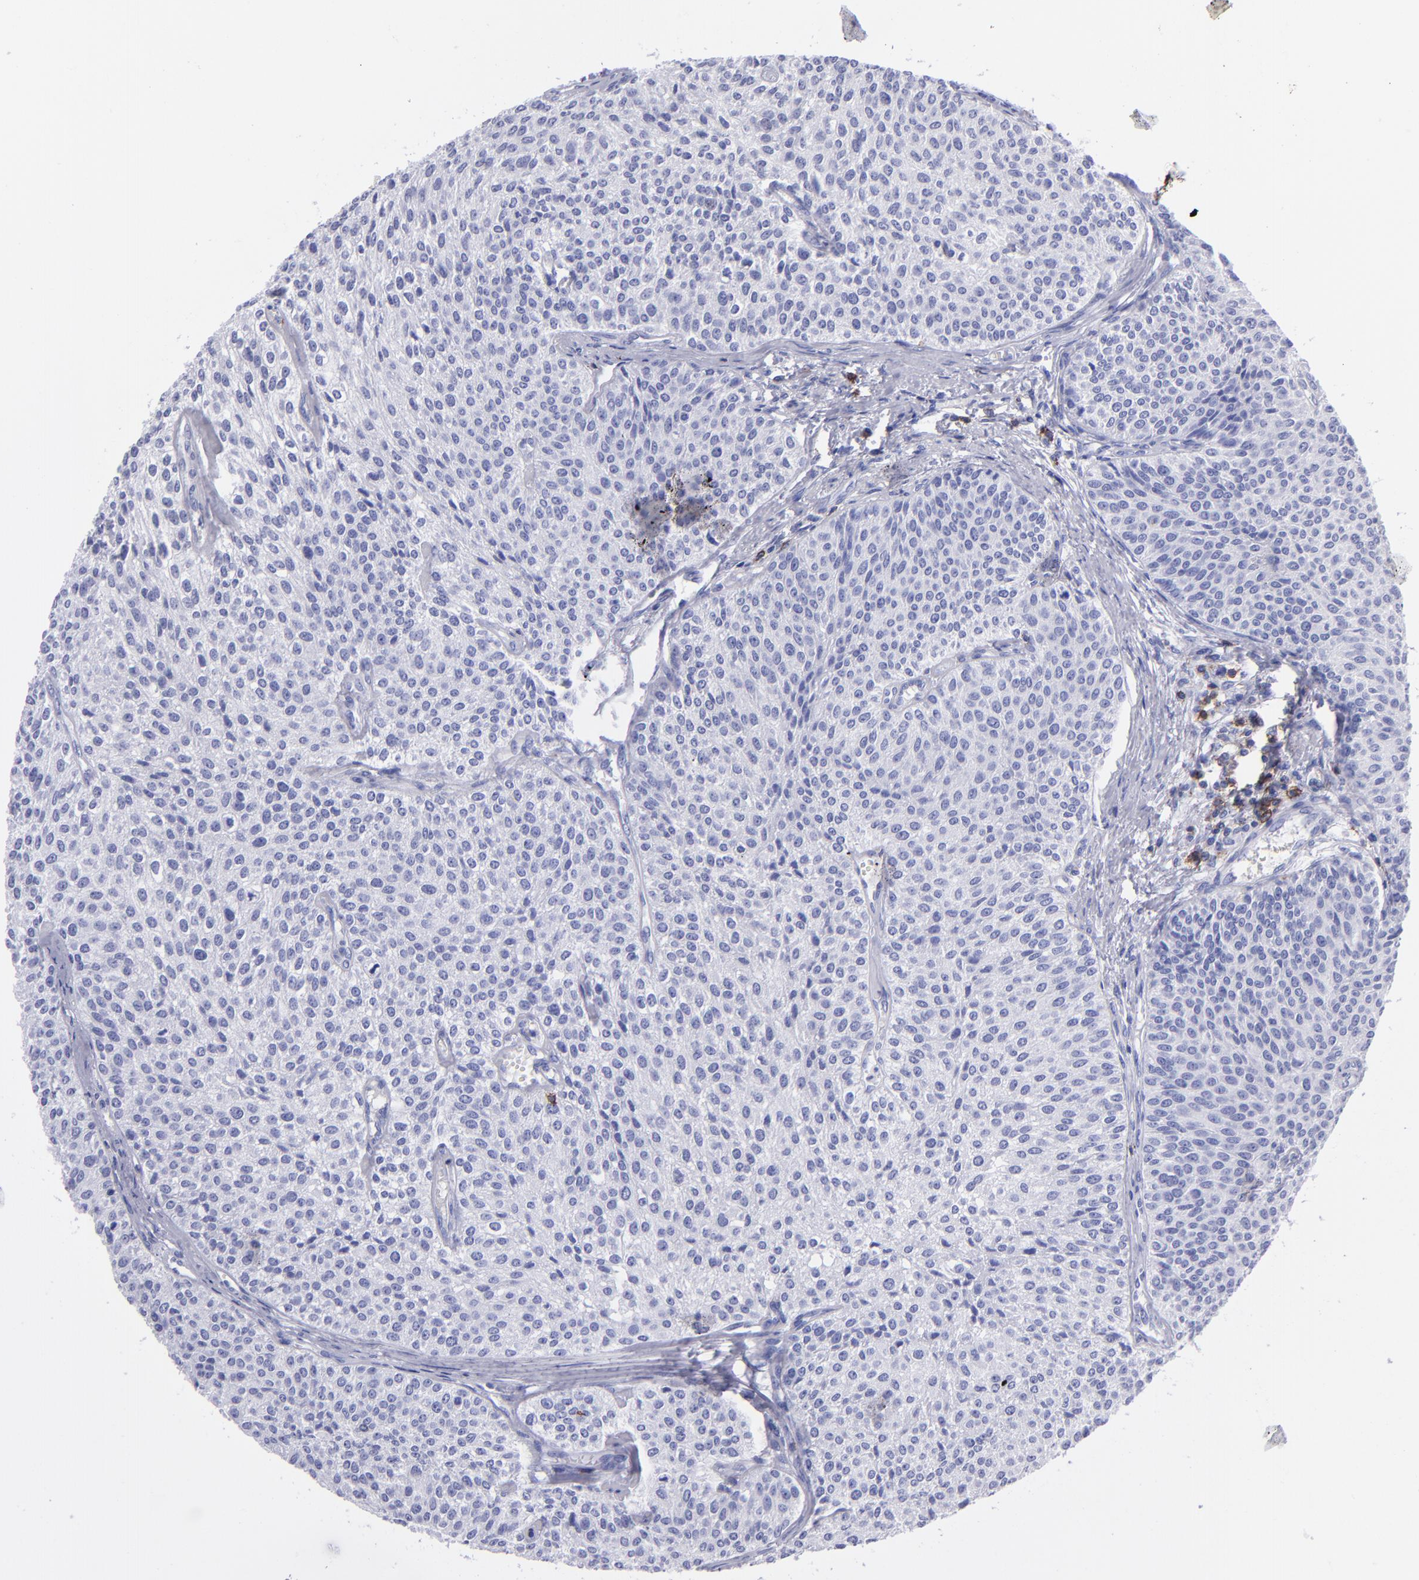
{"staining": {"intensity": "negative", "quantity": "none", "location": "none"}, "tissue": "urothelial cancer", "cell_type": "Tumor cells", "image_type": "cancer", "snomed": [{"axis": "morphology", "description": "Urothelial carcinoma, Low grade"}, {"axis": "topography", "description": "Urinary bladder"}], "caption": "The image exhibits no staining of tumor cells in low-grade urothelial carcinoma. (IHC, brightfield microscopy, high magnification).", "gene": "CD6", "patient": {"sex": "female", "age": 73}}